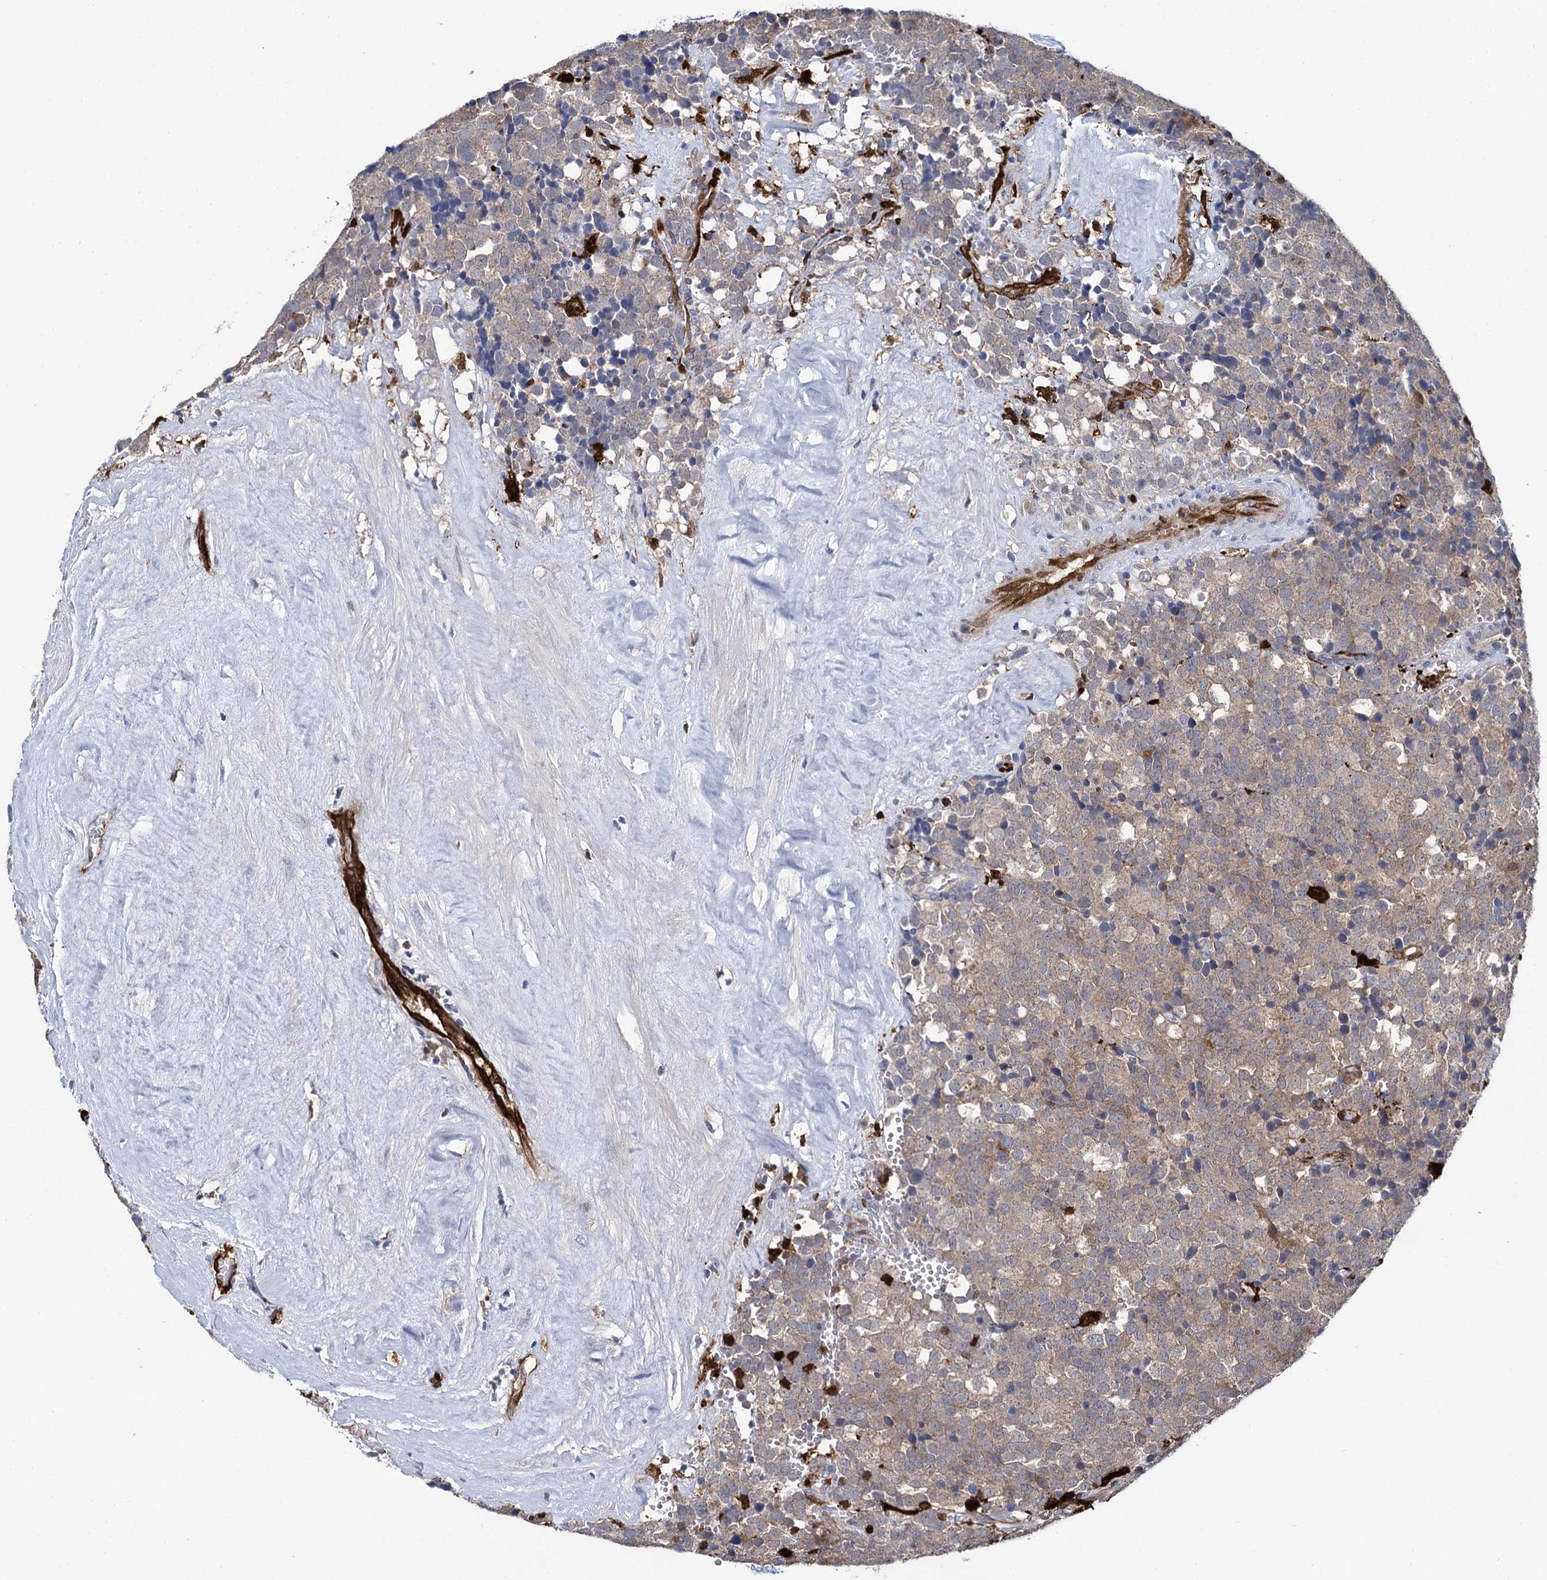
{"staining": {"intensity": "weak", "quantity": ">75%", "location": "cytoplasmic/membranous"}, "tissue": "testis cancer", "cell_type": "Tumor cells", "image_type": "cancer", "snomed": [{"axis": "morphology", "description": "Seminoma, NOS"}, {"axis": "topography", "description": "Testis"}], "caption": "Protein expression analysis of testis seminoma exhibits weak cytoplasmic/membranous positivity in approximately >75% of tumor cells.", "gene": "FABP5", "patient": {"sex": "male", "age": 71}}